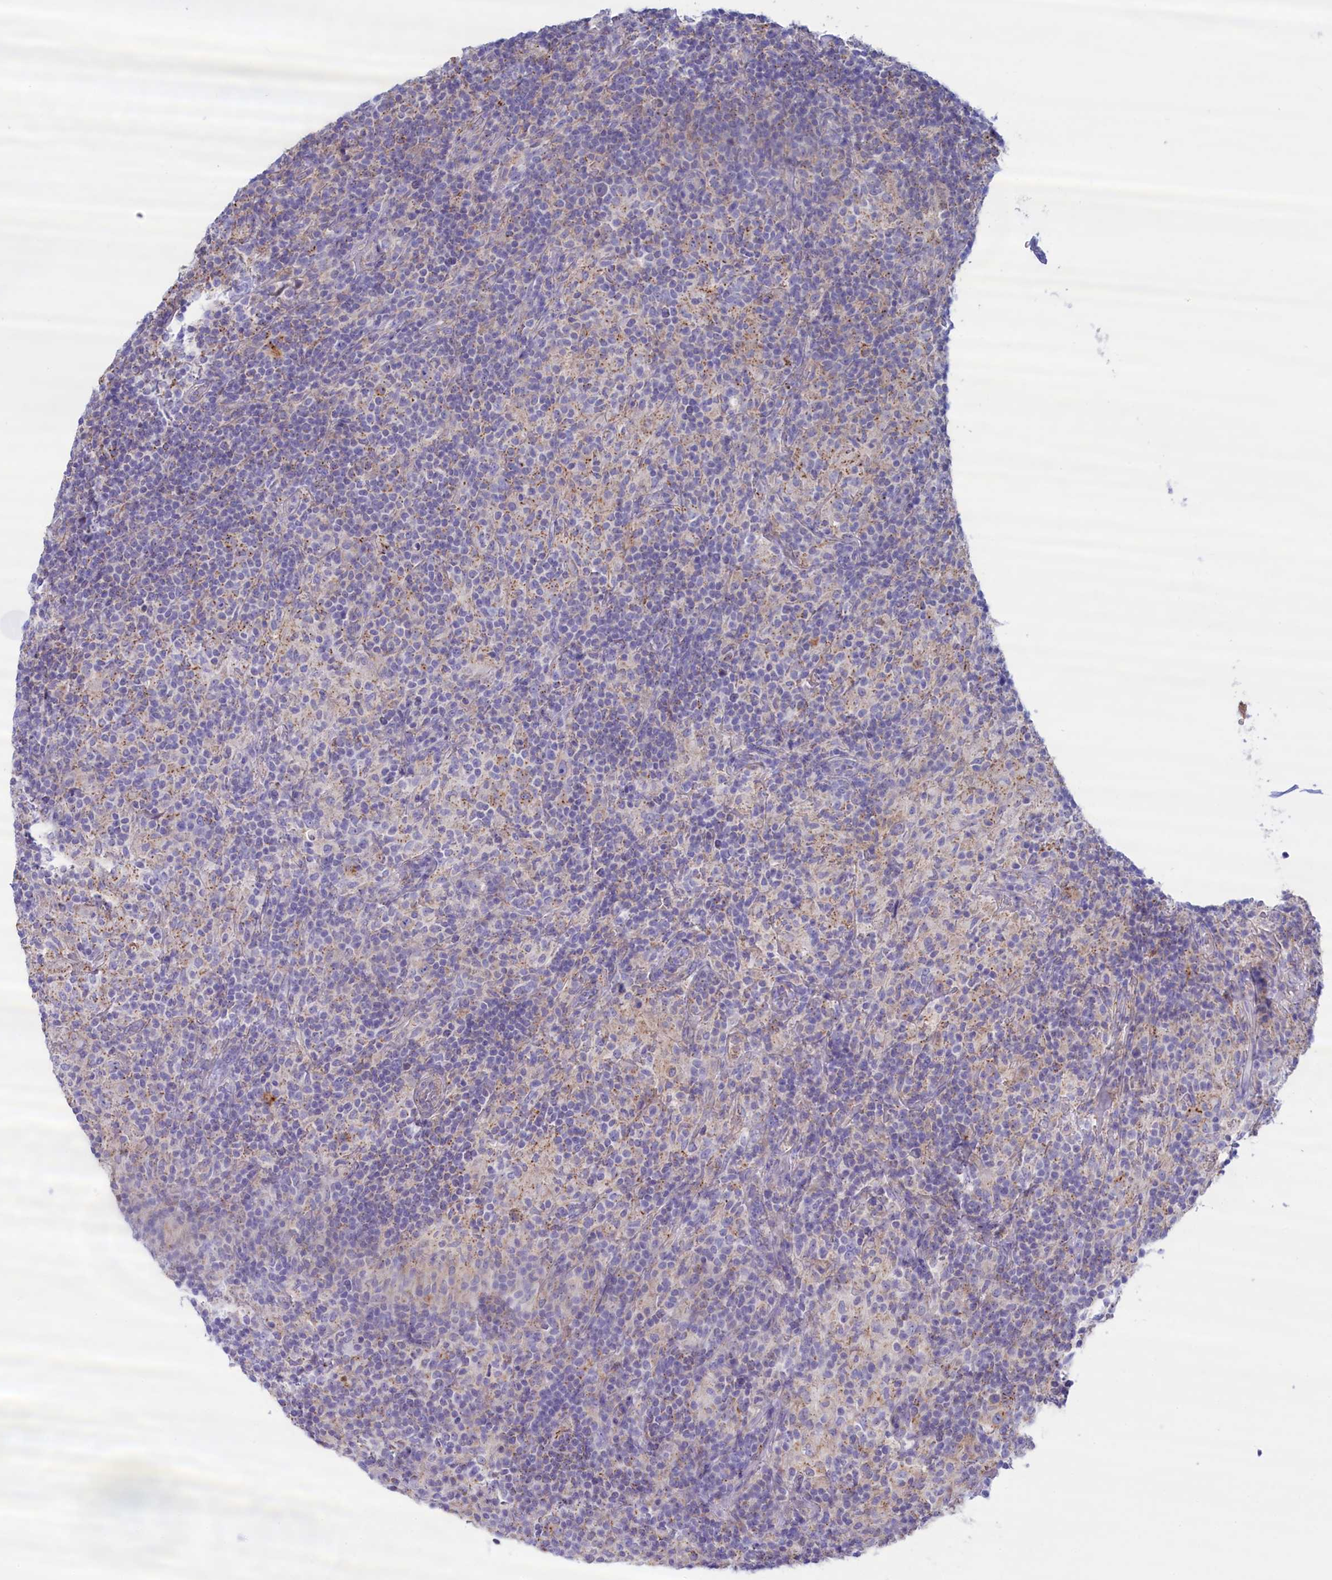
{"staining": {"intensity": "negative", "quantity": "none", "location": "none"}, "tissue": "lymphoma", "cell_type": "Tumor cells", "image_type": "cancer", "snomed": [{"axis": "morphology", "description": "Hodgkin's disease, NOS"}, {"axis": "topography", "description": "Lymph node"}], "caption": "Tumor cells are negative for protein expression in human Hodgkin's disease.", "gene": "MPV17L2", "patient": {"sex": "male", "age": 70}}